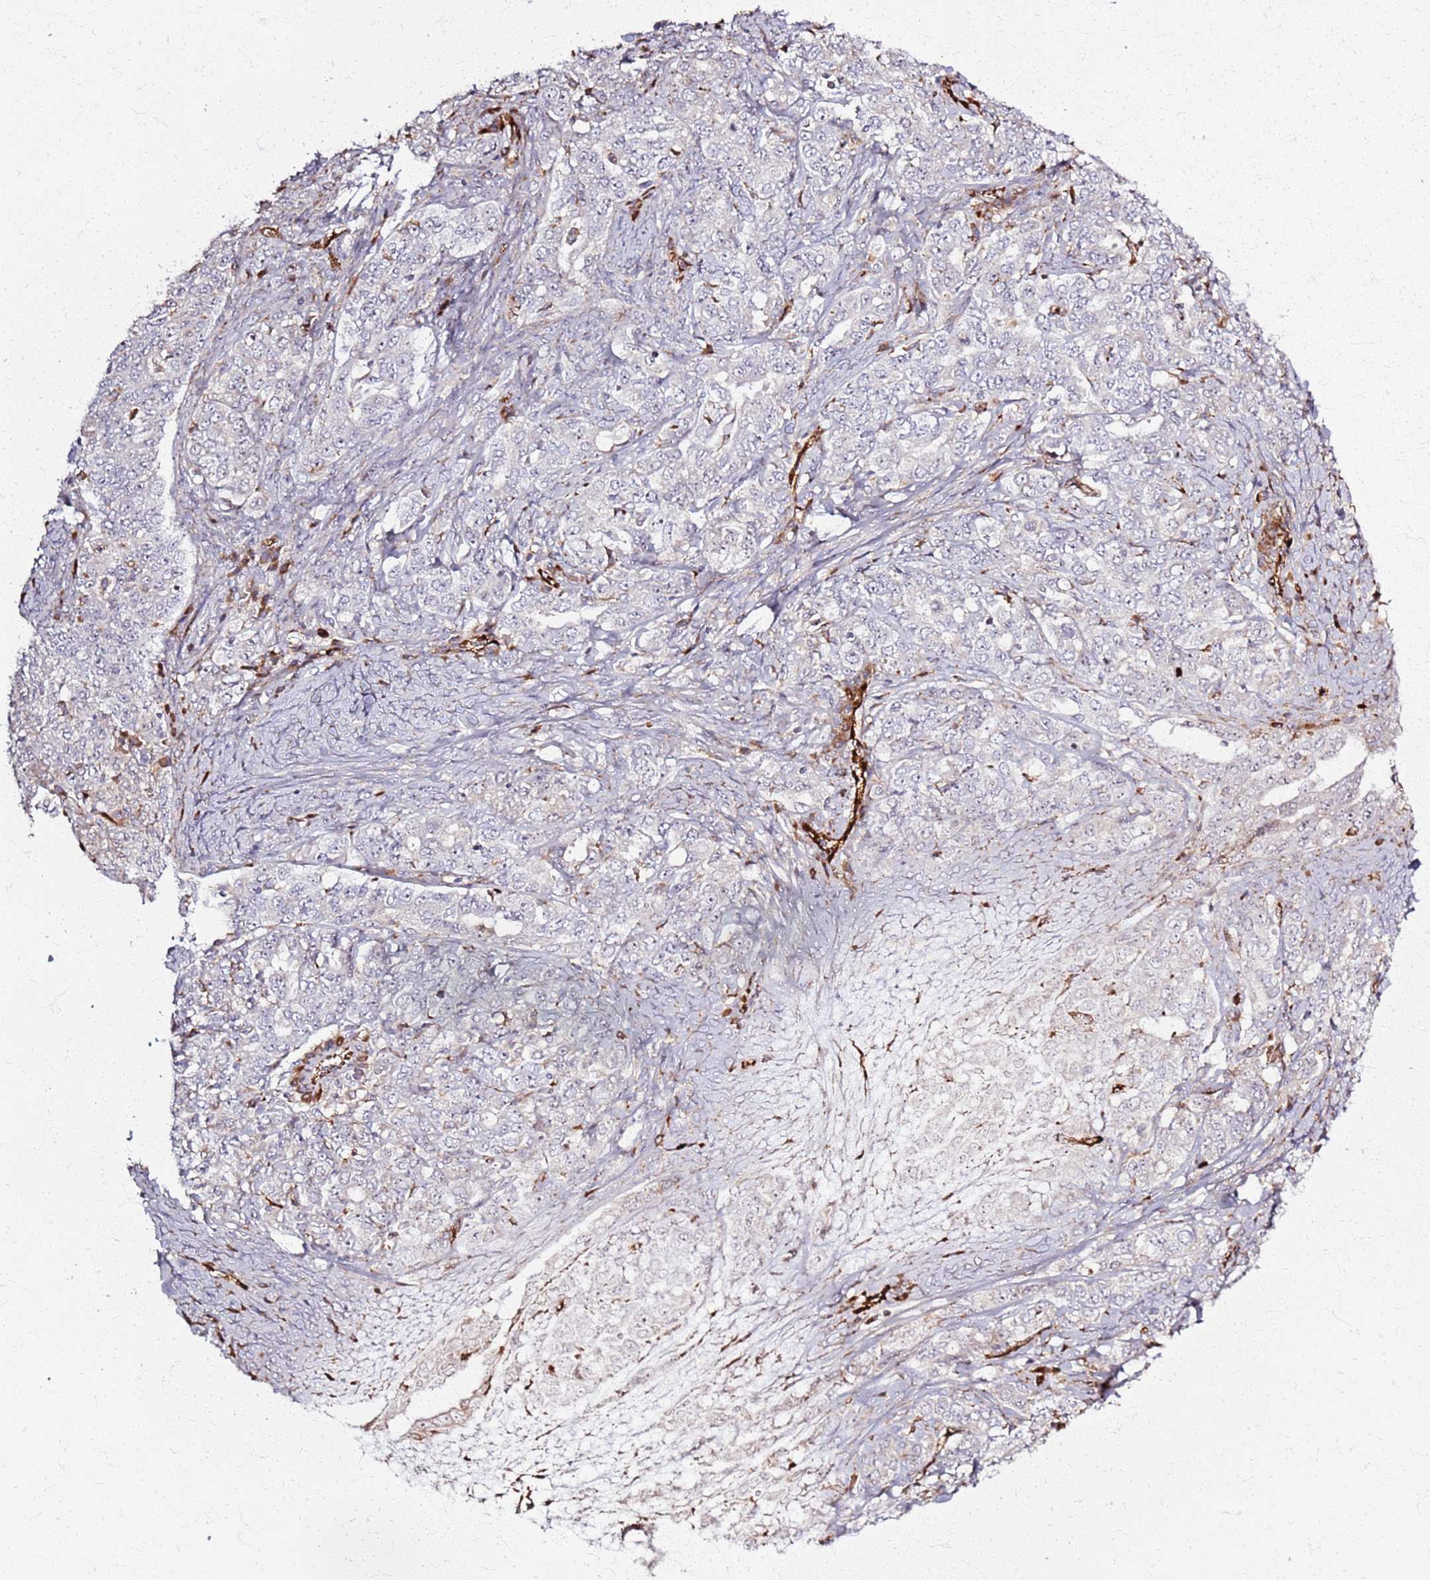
{"staining": {"intensity": "negative", "quantity": "none", "location": "none"}, "tissue": "ovarian cancer", "cell_type": "Tumor cells", "image_type": "cancer", "snomed": [{"axis": "morphology", "description": "Carcinoma, endometroid"}, {"axis": "topography", "description": "Ovary"}], "caption": "The photomicrograph demonstrates no significant expression in tumor cells of ovarian cancer.", "gene": "KRI1", "patient": {"sex": "female", "age": 62}}